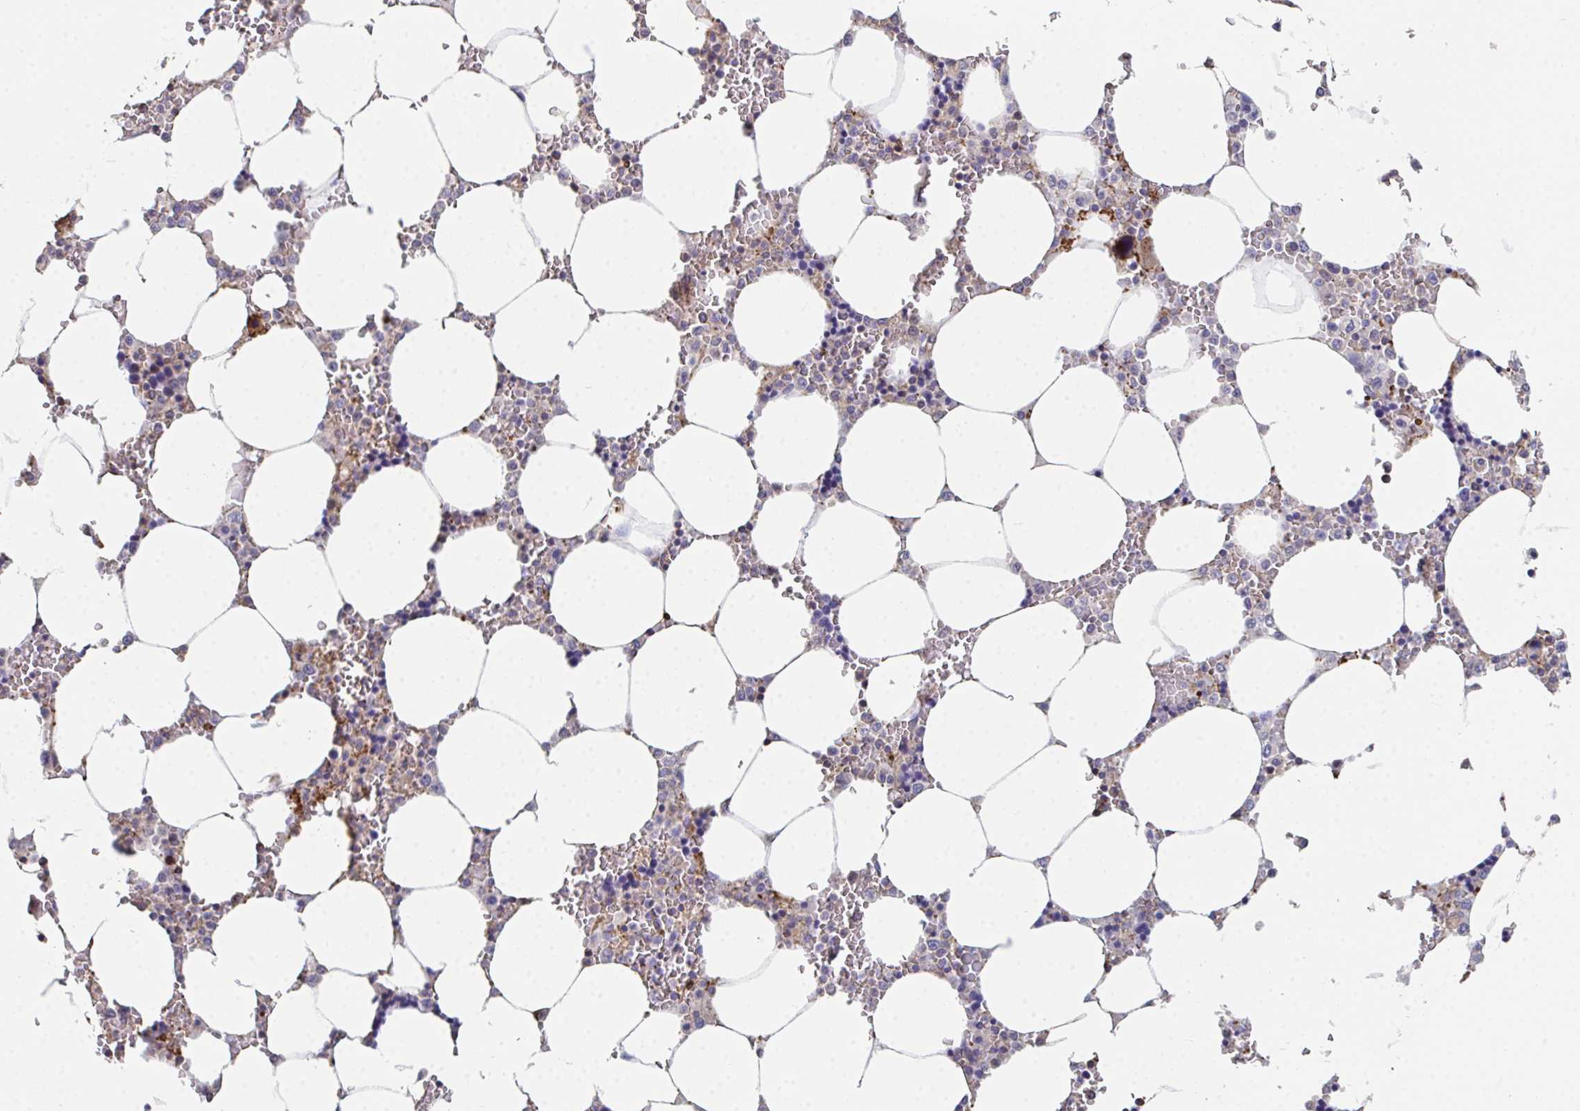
{"staining": {"intensity": "moderate", "quantity": "<25%", "location": "cytoplasmic/membranous"}, "tissue": "bone marrow", "cell_type": "Hematopoietic cells", "image_type": "normal", "snomed": [{"axis": "morphology", "description": "Normal tissue, NOS"}, {"axis": "topography", "description": "Bone marrow"}], "caption": "Hematopoietic cells reveal low levels of moderate cytoplasmic/membranous positivity in about <25% of cells in unremarkable bone marrow. The staining was performed using DAB, with brown indicating positive protein expression. Nuclei are stained blue with hematoxylin.", "gene": "FZD2", "patient": {"sex": "male", "age": 64}}